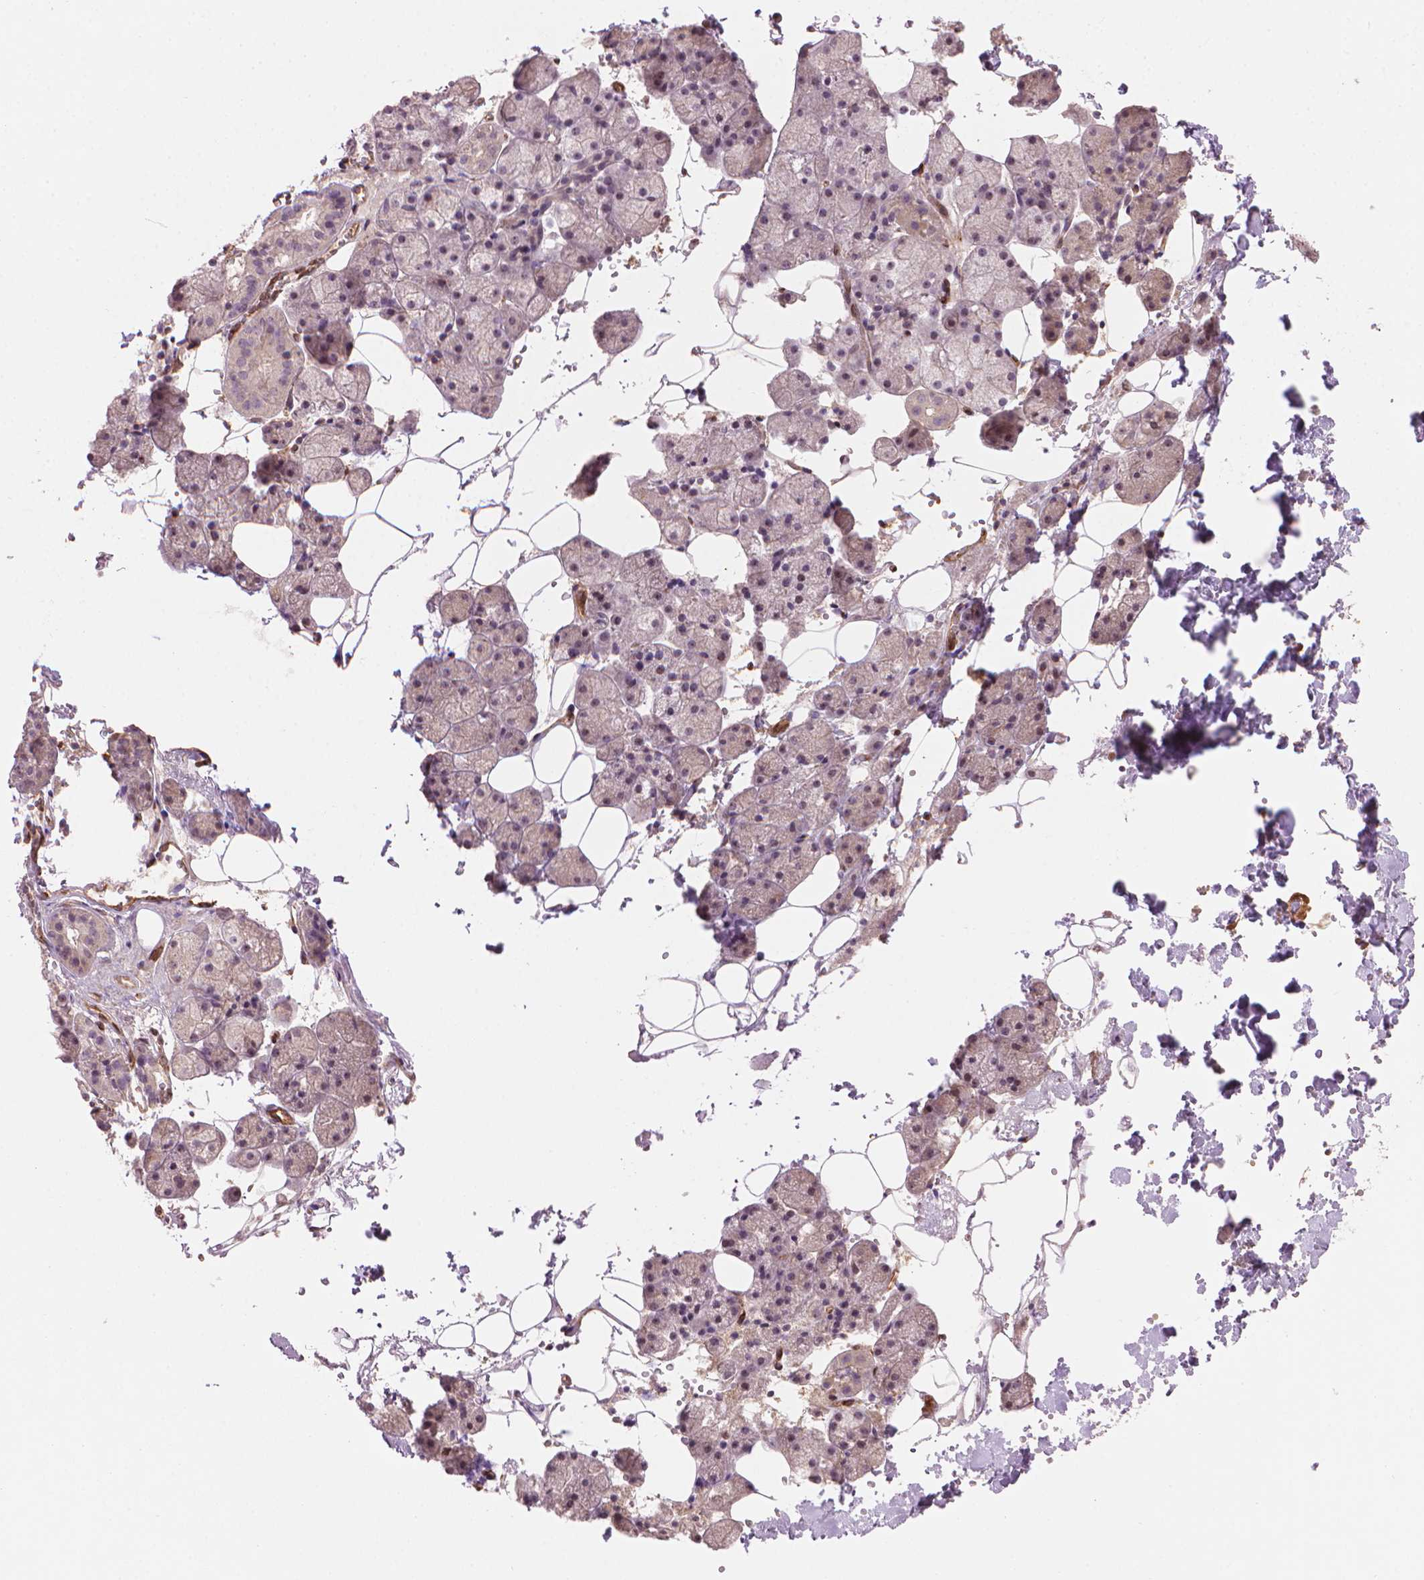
{"staining": {"intensity": "weak", "quantity": "<25%", "location": "nuclear"}, "tissue": "salivary gland", "cell_type": "Glandular cells", "image_type": "normal", "snomed": [{"axis": "morphology", "description": "Normal tissue, NOS"}, {"axis": "topography", "description": "Salivary gland"}], "caption": "DAB (3,3'-diaminobenzidine) immunohistochemical staining of unremarkable human salivary gland displays no significant staining in glandular cells.", "gene": "SMC2", "patient": {"sex": "male", "age": 38}}